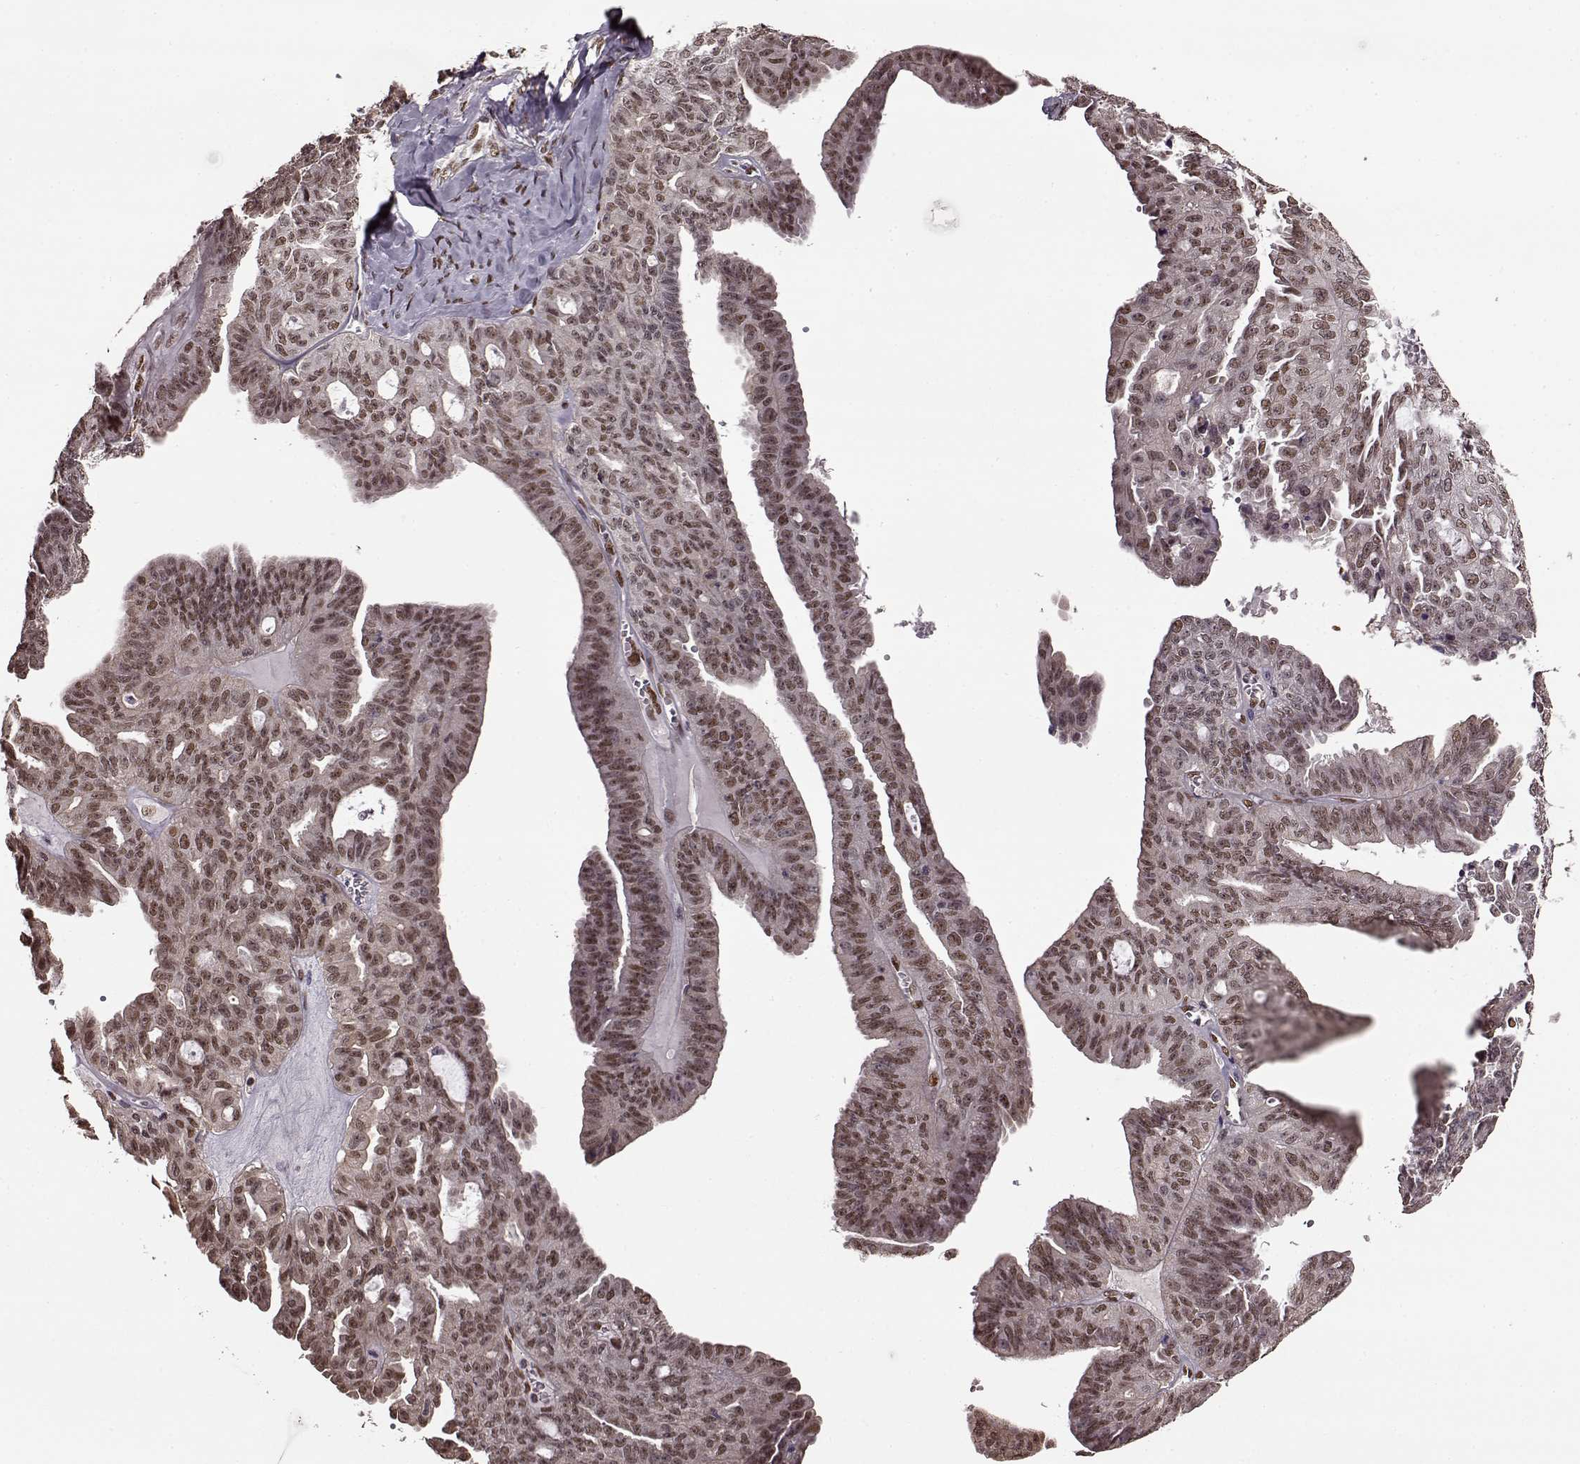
{"staining": {"intensity": "weak", "quantity": ">75%", "location": "nuclear"}, "tissue": "ovarian cancer", "cell_type": "Tumor cells", "image_type": "cancer", "snomed": [{"axis": "morphology", "description": "Cystadenocarcinoma, serous, NOS"}, {"axis": "topography", "description": "Ovary"}], "caption": "DAB immunohistochemical staining of human serous cystadenocarcinoma (ovarian) displays weak nuclear protein expression in approximately >75% of tumor cells. (IHC, brightfield microscopy, high magnification).", "gene": "FTO", "patient": {"sex": "female", "age": 71}}